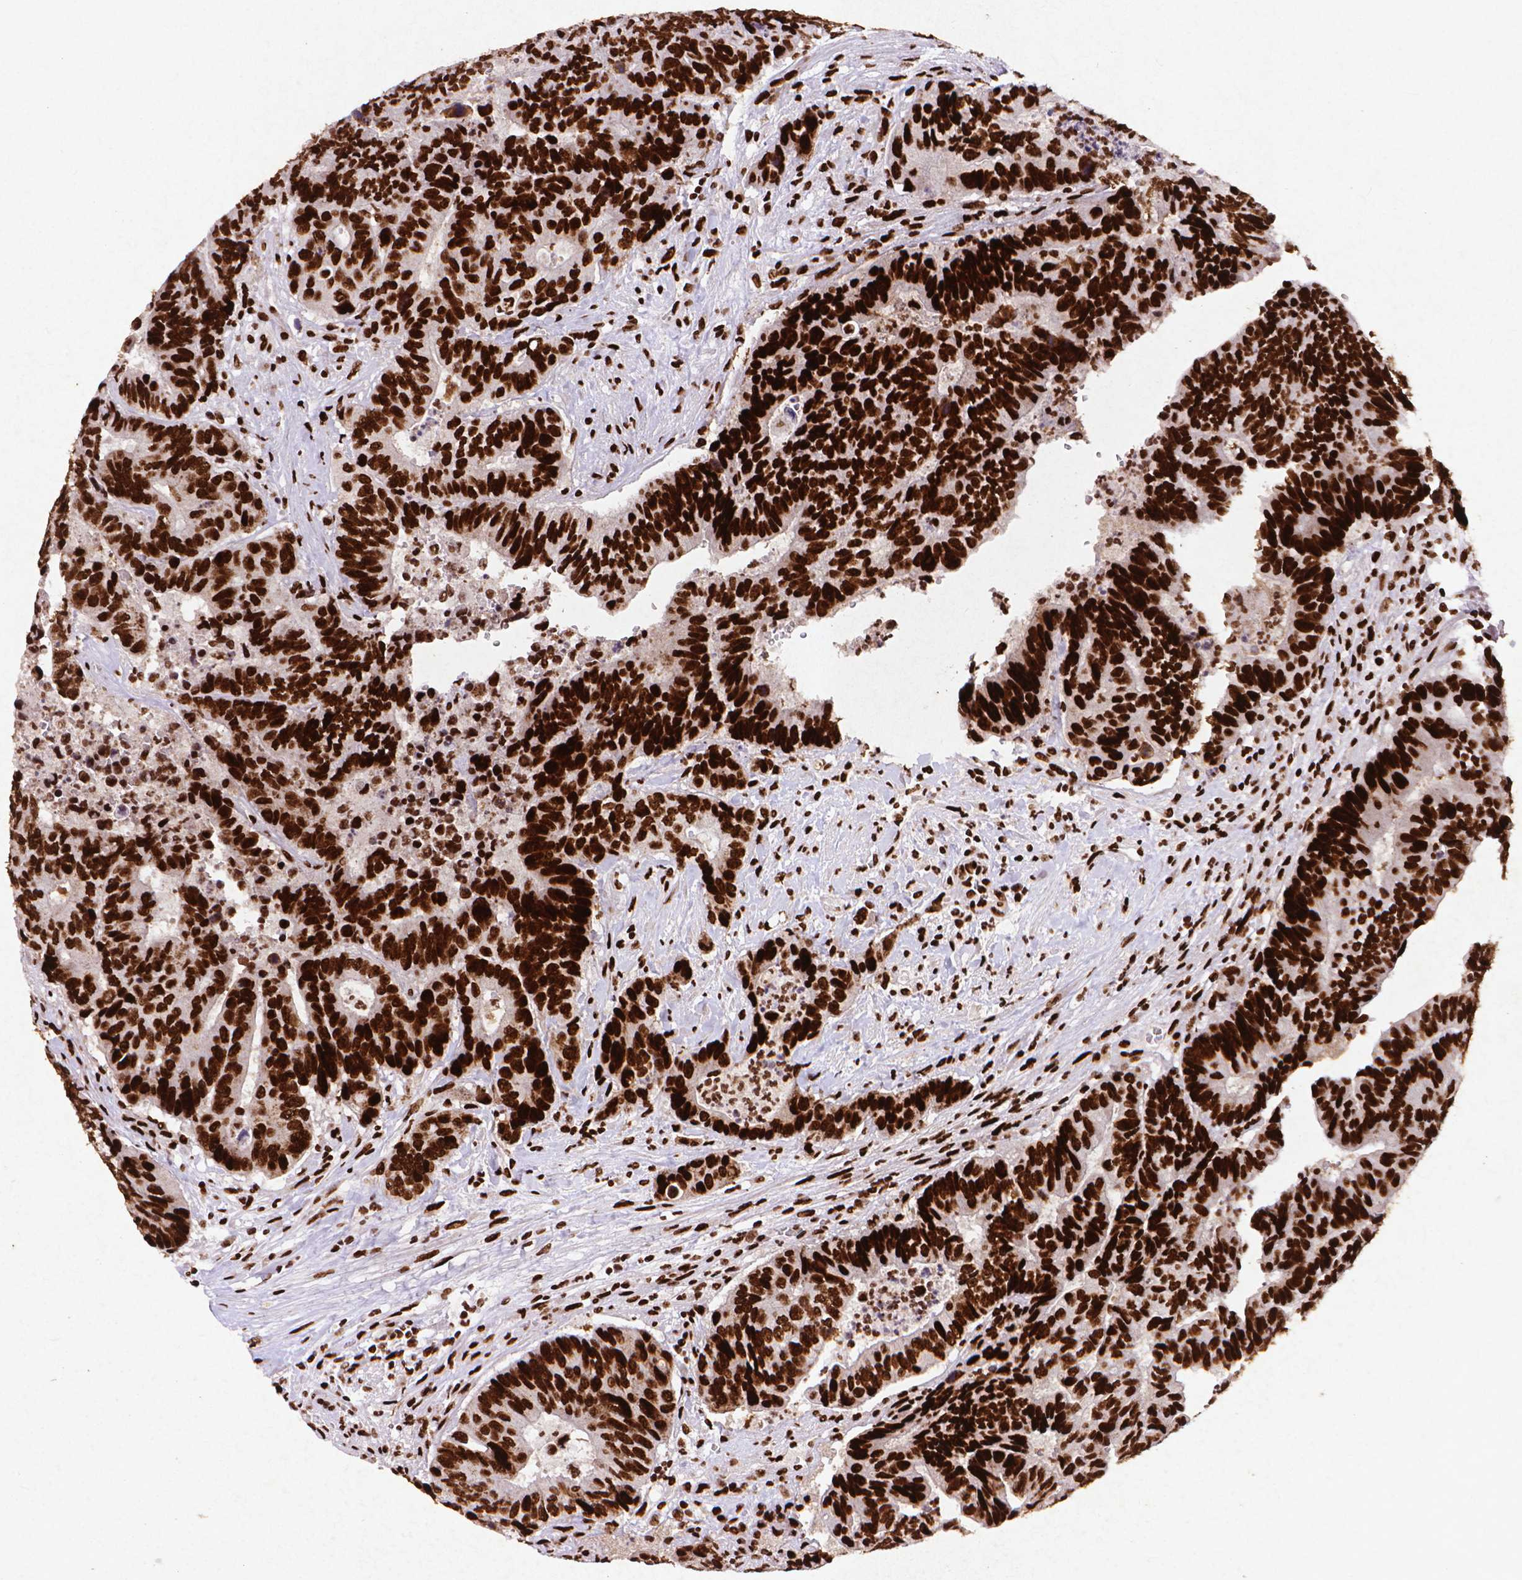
{"staining": {"intensity": "strong", "quantity": ">75%", "location": "nuclear"}, "tissue": "colorectal cancer", "cell_type": "Tumor cells", "image_type": "cancer", "snomed": [{"axis": "morphology", "description": "Adenocarcinoma, NOS"}, {"axis": "topography", "description": "Colon"}], "caption": "Tumor cells display high levels of strong nuclear positivity in approximately >75% of cells in colorectal cancer.", "gene": "CITED2", "patient": {"sex": "female", "age": 48}}